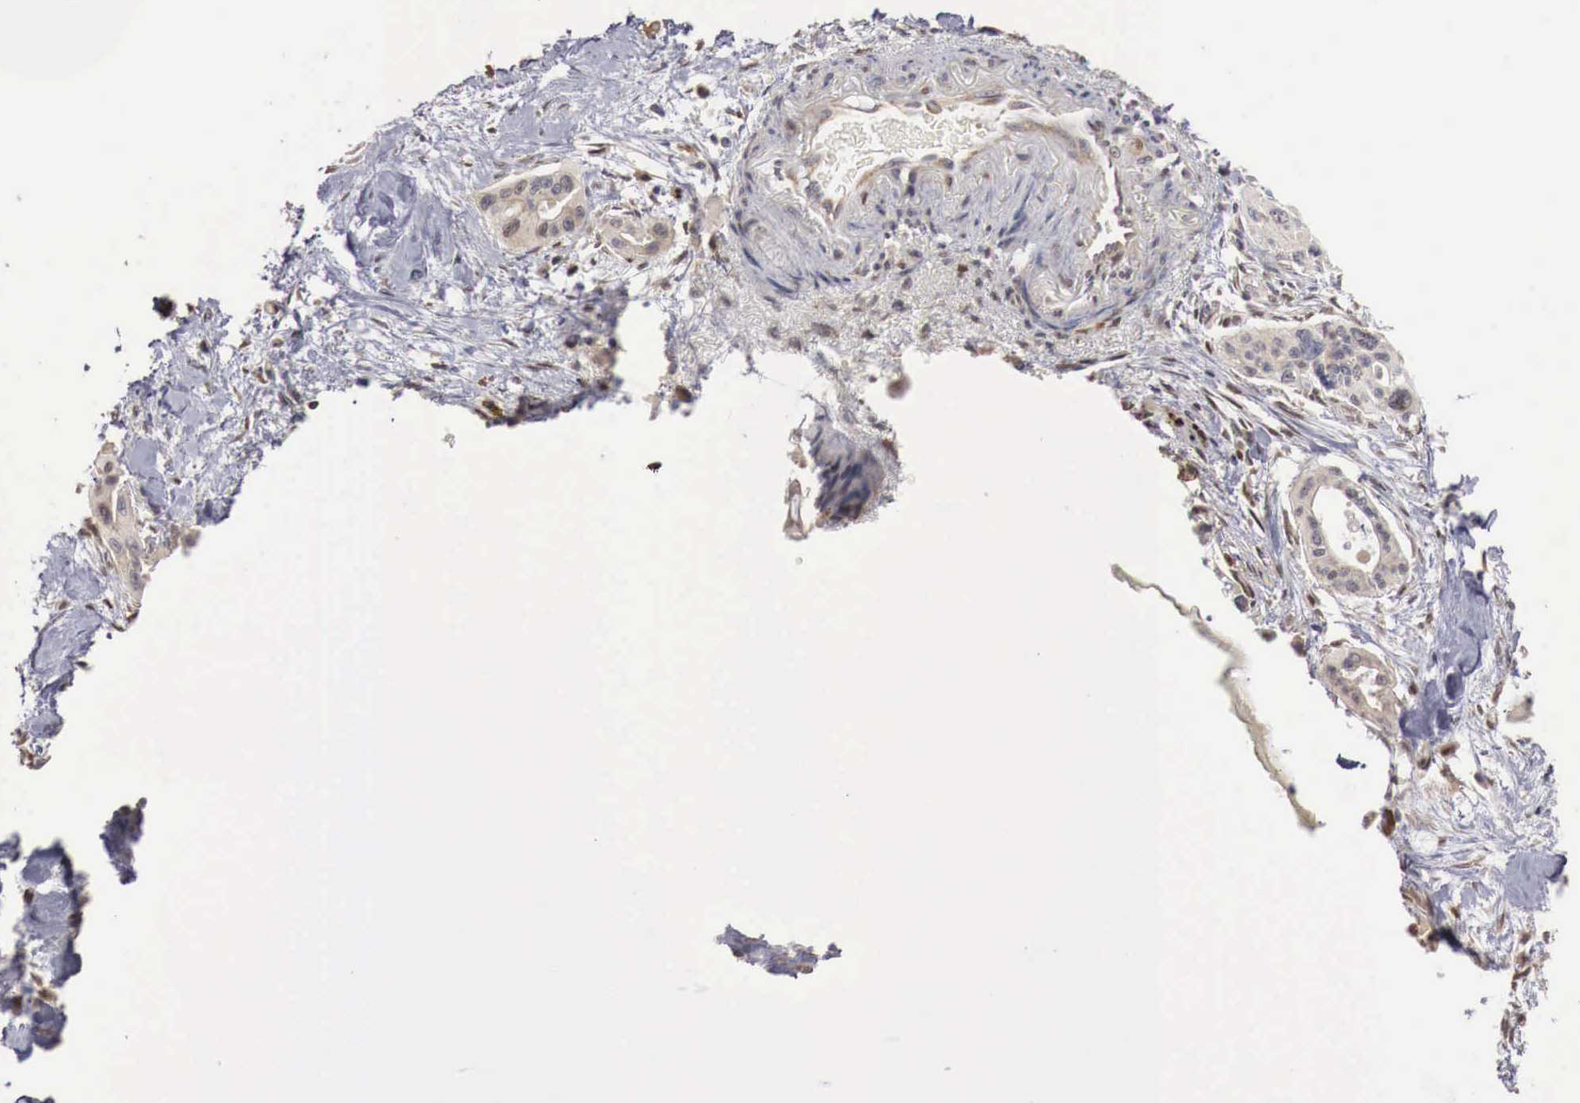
{"staining": {"intensity": "negative", "quantity": "none", "location": "none"}, "tissue": "pancreatic cancer", "cell_type": "Tumor cells", "image_type": "cancer", "snomed": [{"axis": "morphology", "description": "Adenocarcinoma, NOS"}, {"axis": "topography", "description": "Pancreas"}], "caption": "DAB immunohistochemical staining of pancreatic cancer (adenocarcinoma) shows no significant expression in tumor cells. (DAB immunohistochemistry (IHC) visualized using brightfield microscopy, high magnification).", "gene": "KHDRBS2", "patient": {"sex": "male", "age": 77}}